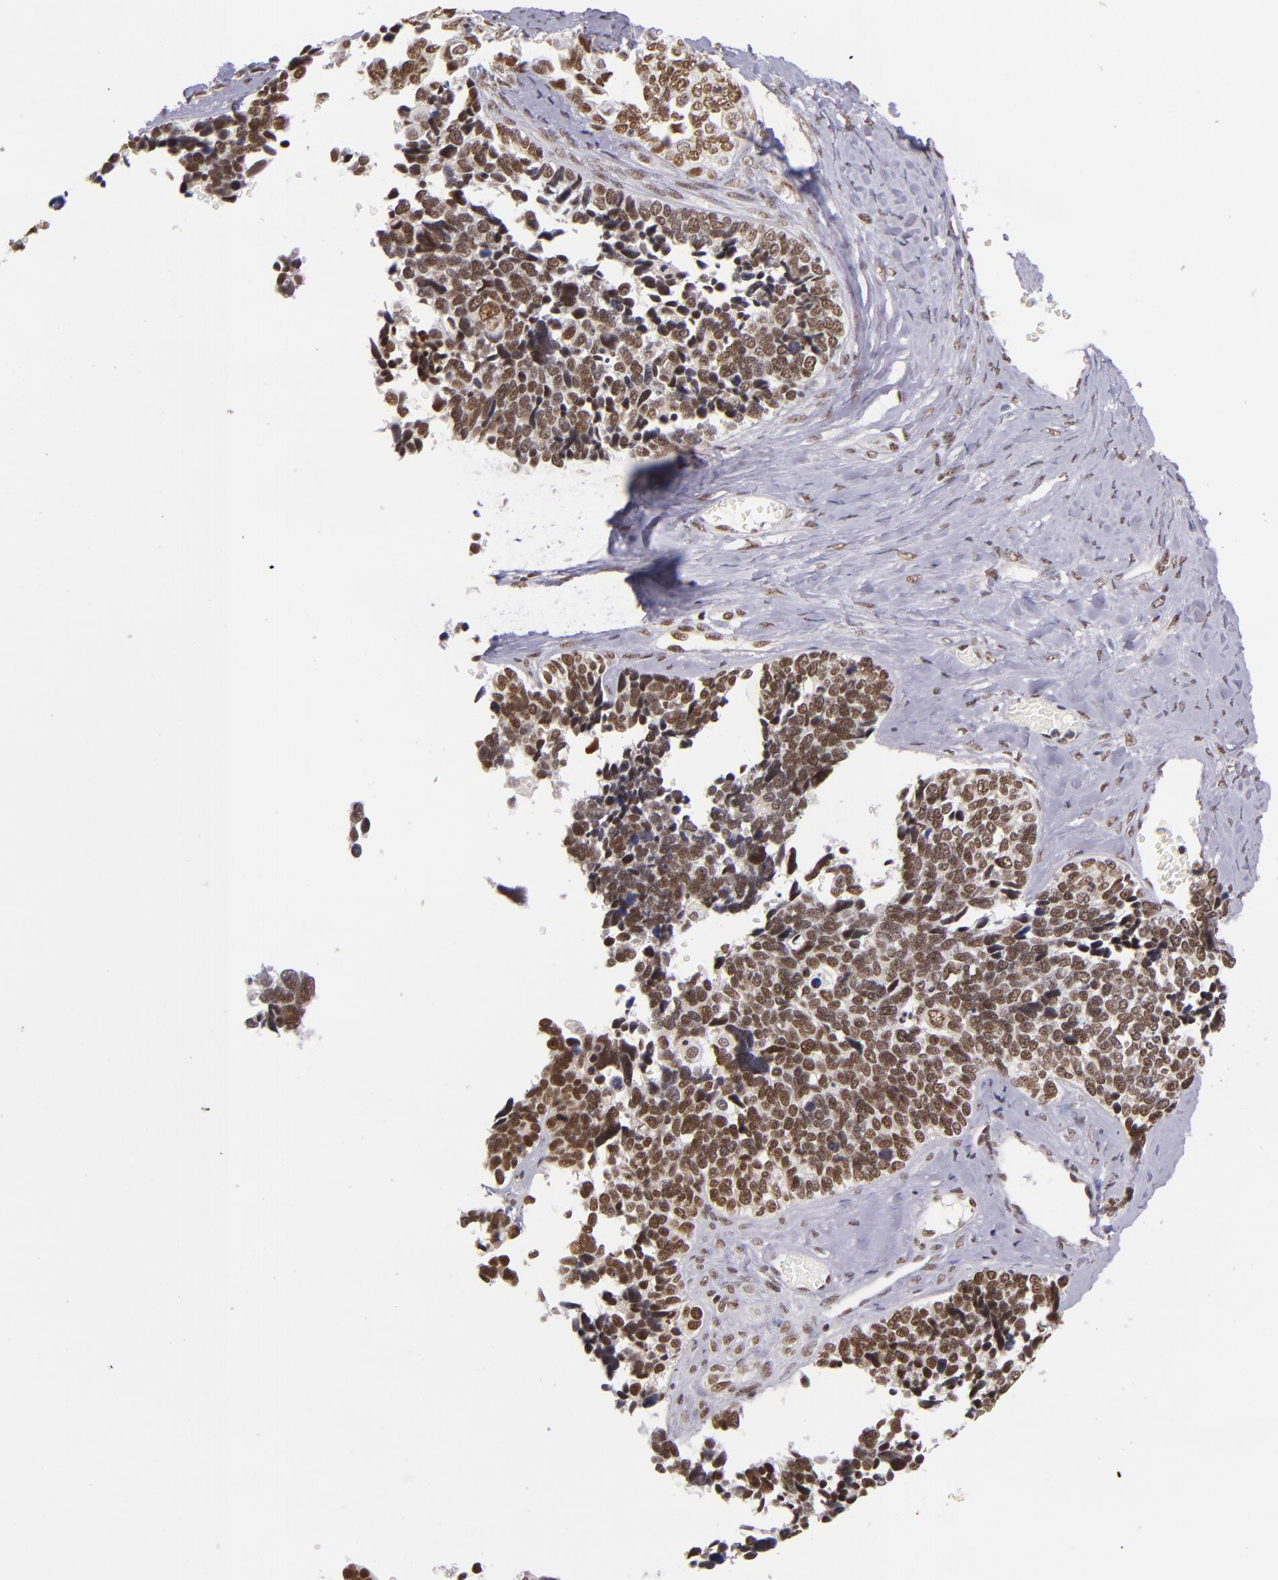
{"staining": {"intensity": "strong", "quantity": ">75%", "location": "nuclear"}, "tissue": "ovarian cancer", "cell_type": "Tumor cells", "image_type": "cancer", "snomed": [{"axis": "morphology", "description": "Cystadenocarcinoma, serous, NOS"}, {"axis": "topography", "description": "Ovary"}], "caption": "Ovarian cancer tissue demonstrates strong nuclear staining in about >75% of tumor cells The staining was performed using DAB (3,3'-diaminobenzidine) to visualize the protein expression in brown, while the nuclei were stained in blue with hematoxylin (Magnification: 20x).", "gene": "ZNF148", "patient": {"sex": "female", "age": 77}}